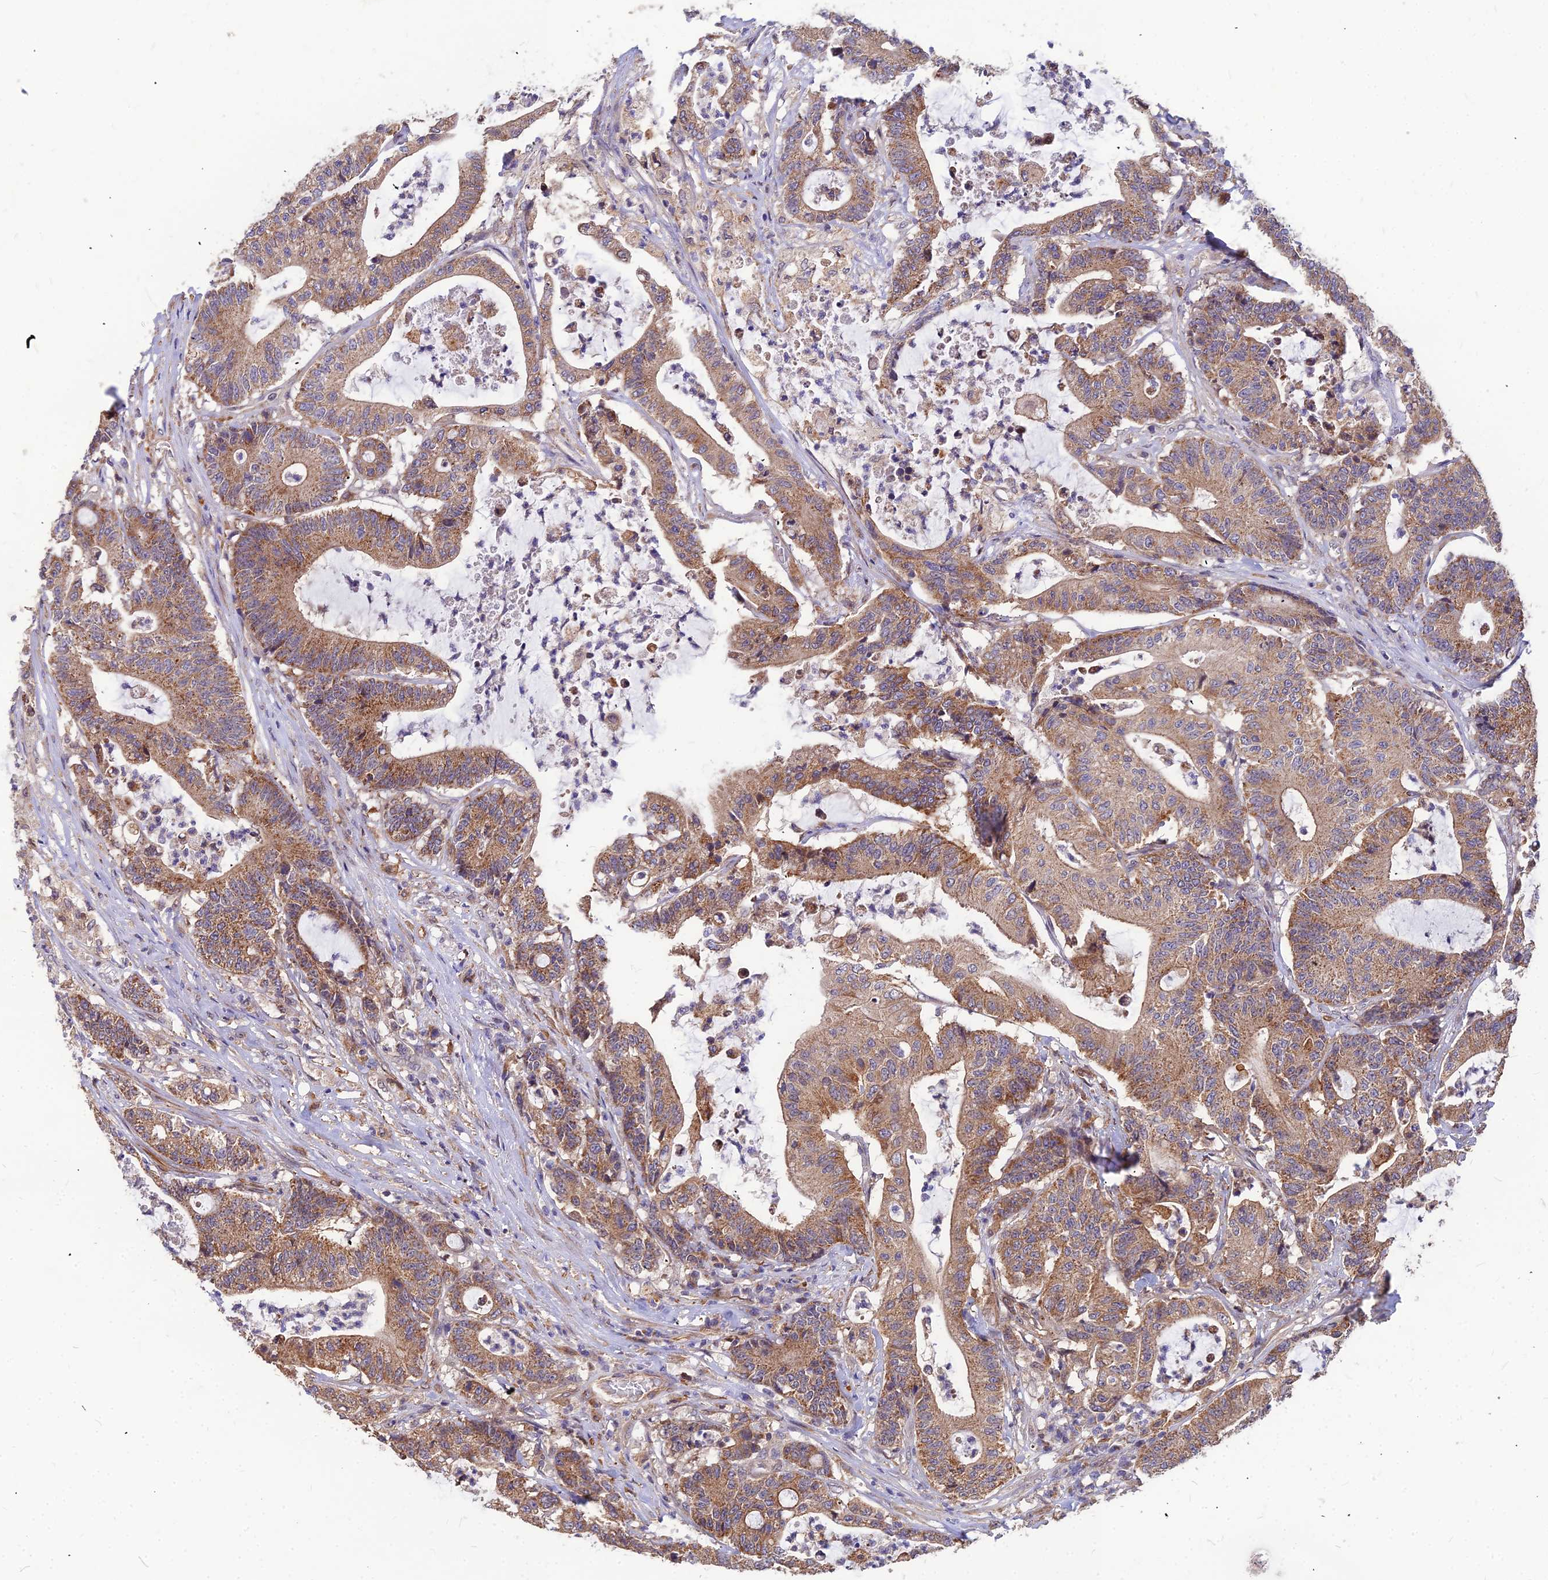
{"staining": {"intensity": "moderate", "quantity": ">75%", "location": "cytoplasmic/membranous"}, "tissue": "colorectal cancer", "cell_type": "Tumor cells", "image_type": "cancer", "snomed": [{"axis": "morphology", "description": "Adenocarcinoma, NOS"}, {"axis": "topography", "description": "Colon"}], "caption": "A brown stain shows moderate cytoplasmic/membranous expression of a protein in colorectal cancer (adenocarcinoma) tumor cells.", "gene": "LEKR1", "patient": {"sex": "female", "age": 84}}